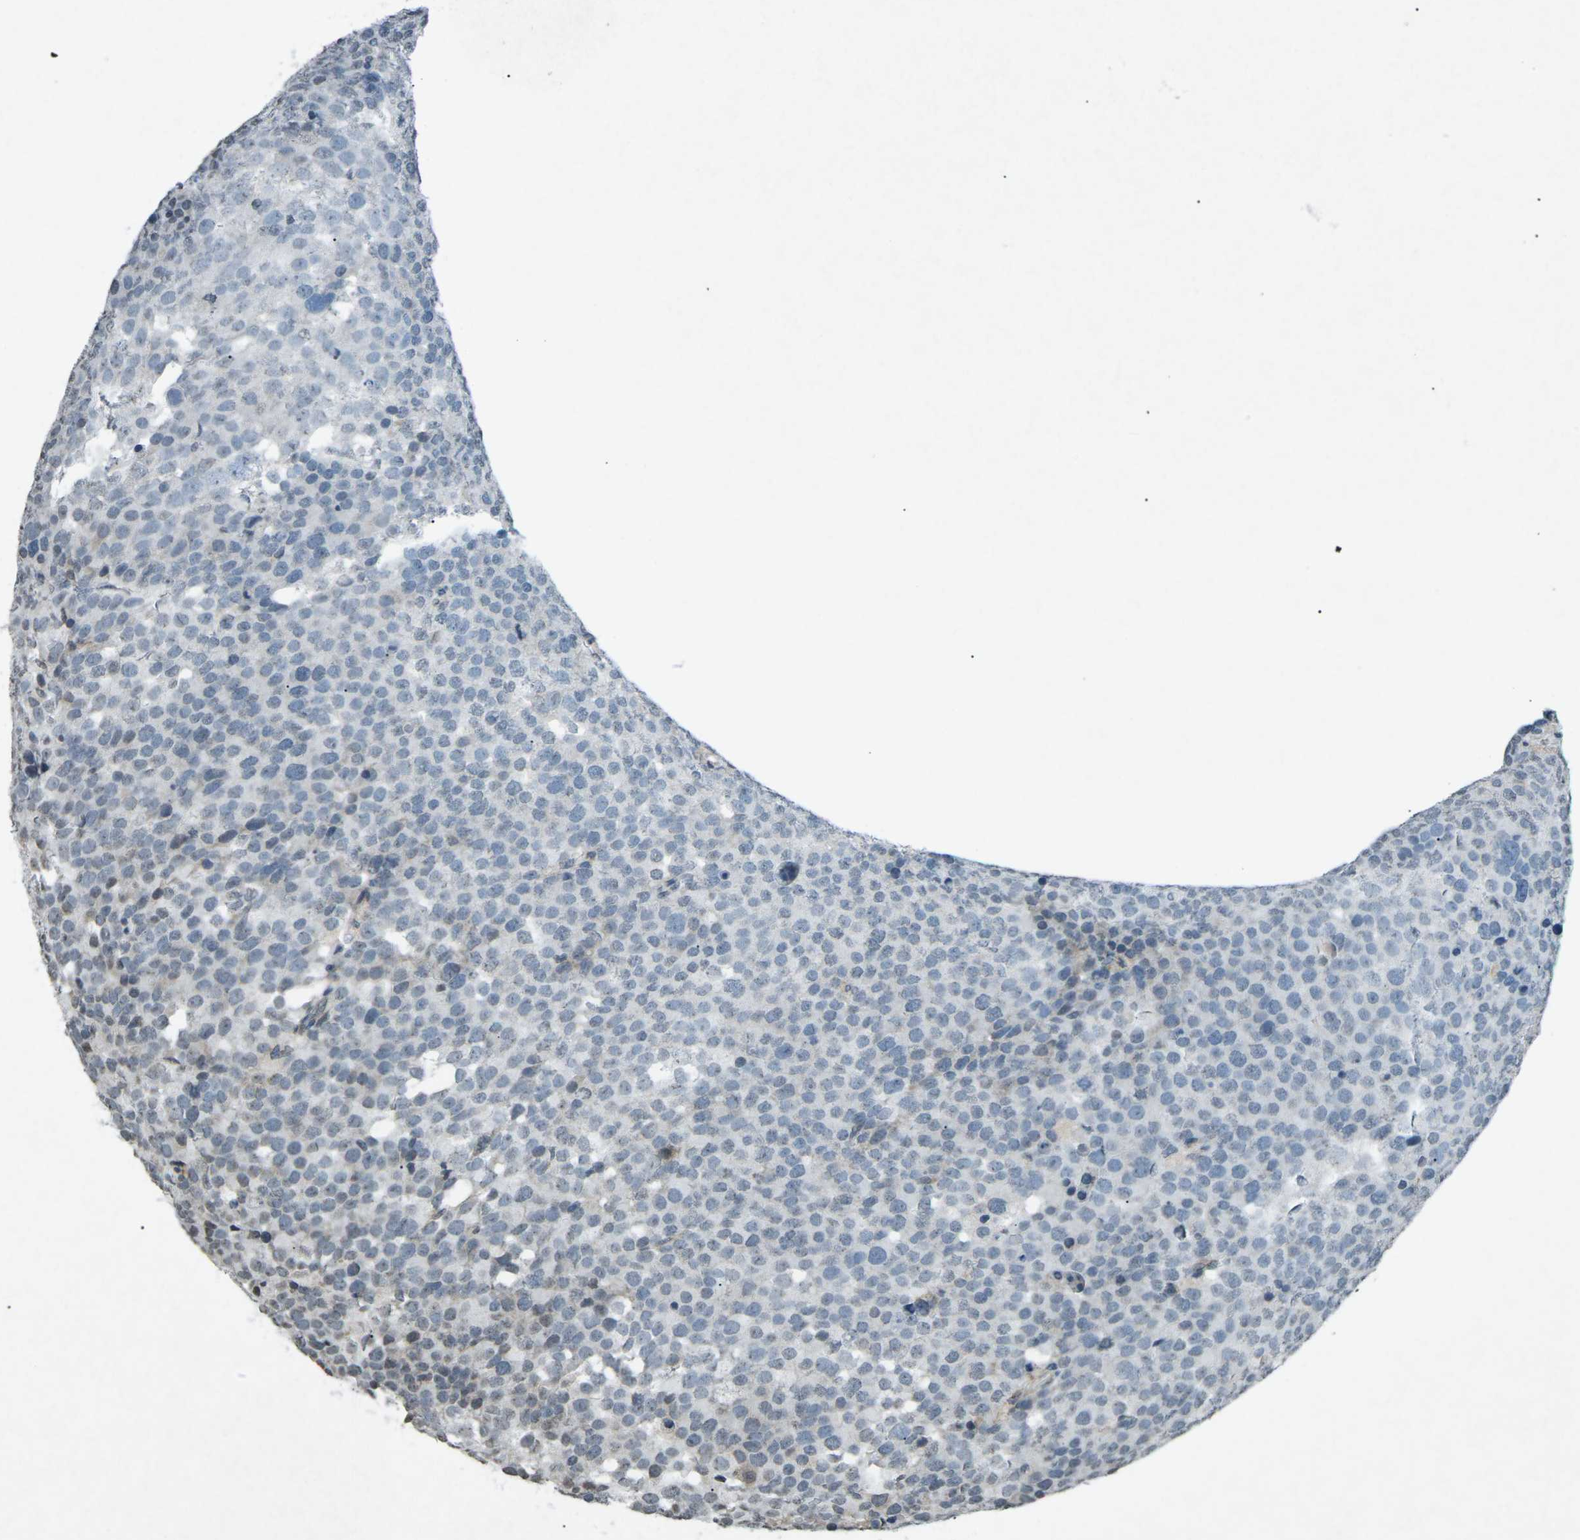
{"staining": {"intensity": "weak", "quantity": "<25%", "location": "nuclear"}, "tissue": "testis cancer", "cell_type": "Tumor cells", "image_type": "cancer", "snomed": [{"axis": "morphology", "description": "Seminoma, NOS"}, {"axis": "topography", "description": "Testis"}], "caption": "This is an immunohistochemistry (IHC) micrograph of testis cancer (seminoma). There is no staining in tumor cells.", "gene": "TFR2", "patient": {"sex": "male", "age": 71}}